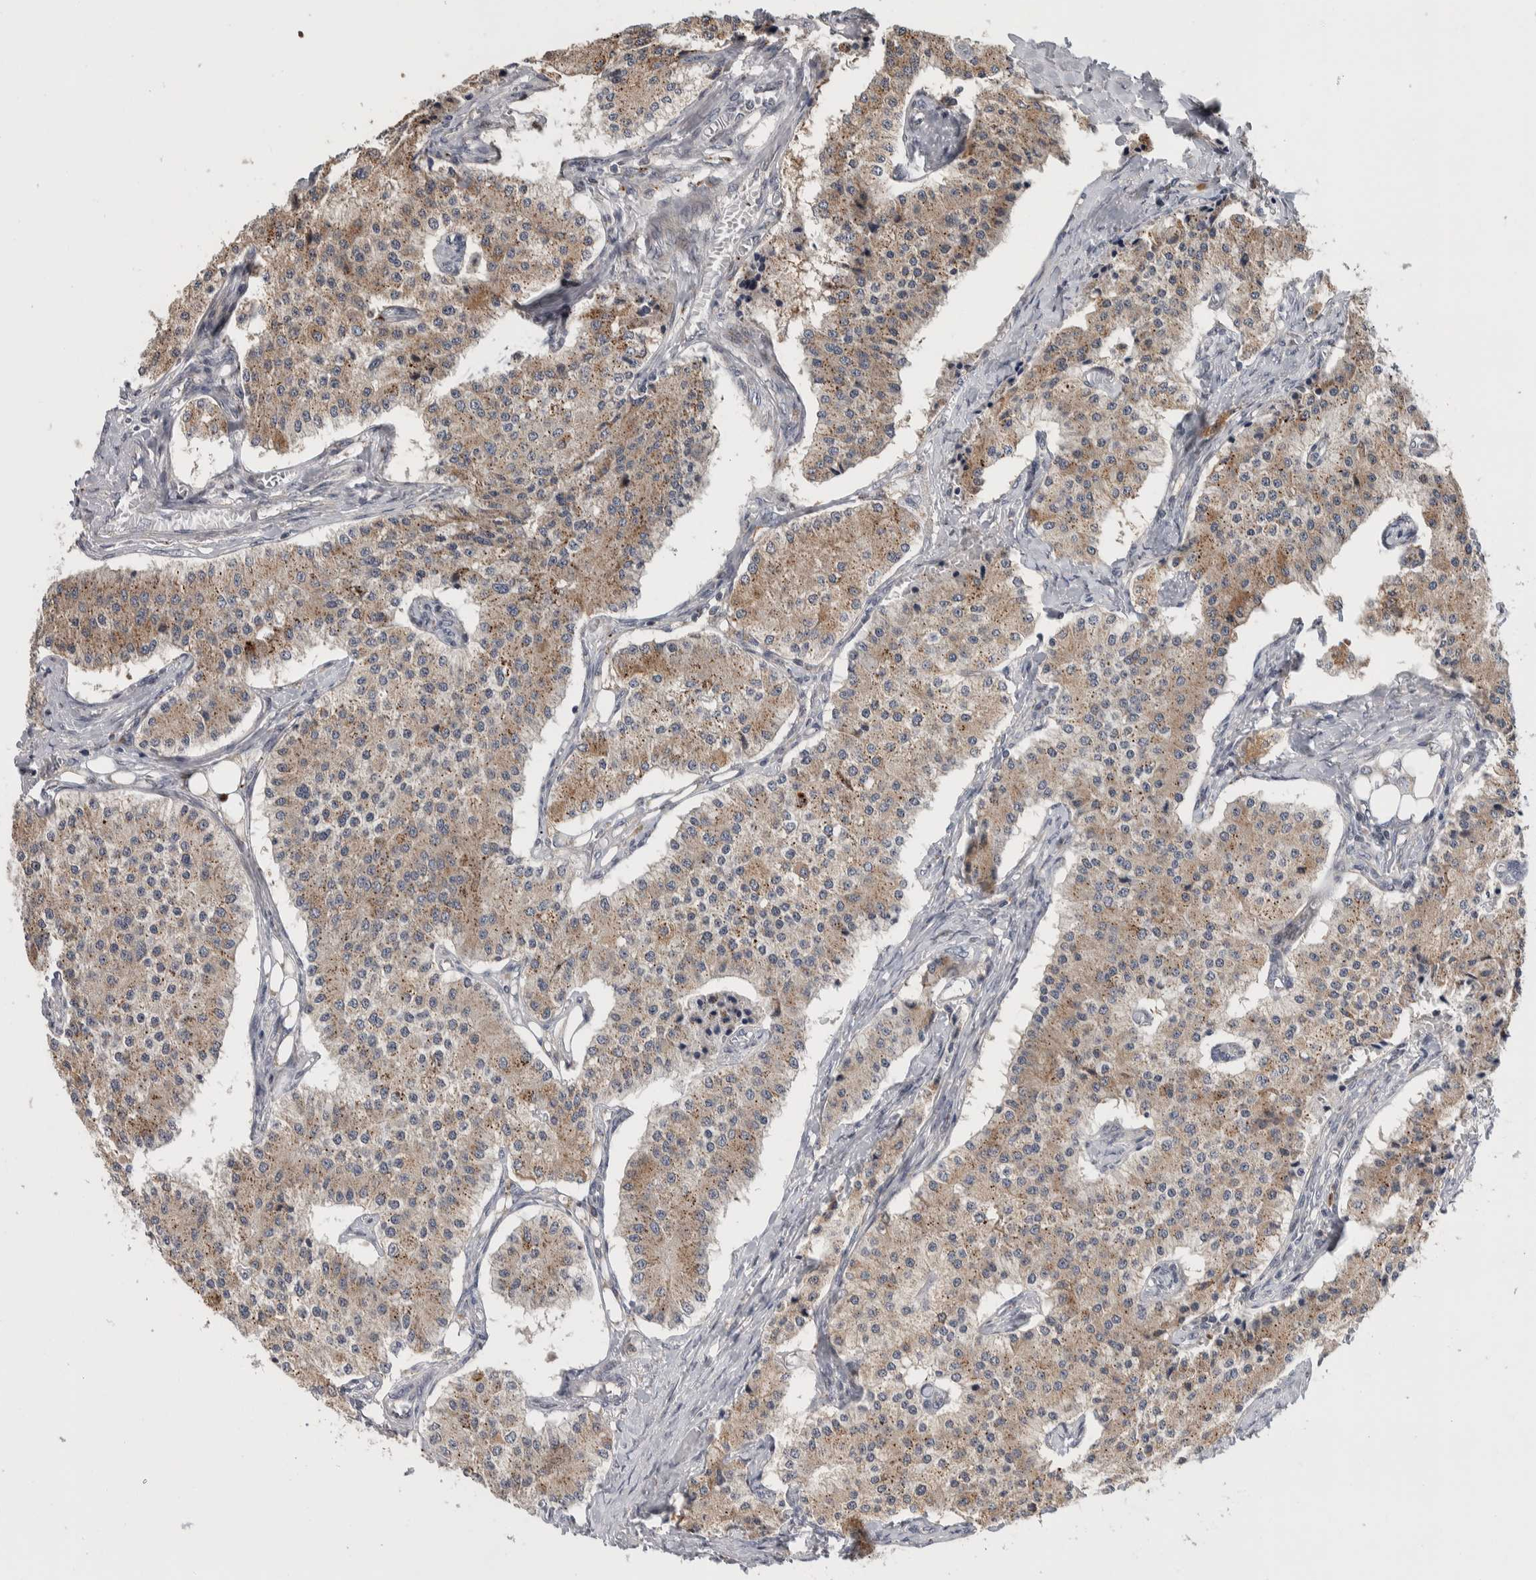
{"staining": {"intensity": "weak", "quantity": ">75%", "location": "cytoplasmic/membranous"}, "tissue": "carcinoid", "cell_type": "Tumor cells", "image_type": "cancer", "snomed": [{"axis": "morphology", "description": "Carcinoid, malignant, NOS"}, {"axis": "topography", "description": "Colon"}], "caption": "Immunohistochemistry (IHC) histopathology image of carcinoid (malignant) stained for a protein (brown), which shows low levels of weak cytoplasmic/membranous positivity in about >75% of tumor cells.", "gene": "PRRG4", "patient": {"sex": "female", "age": 52}}